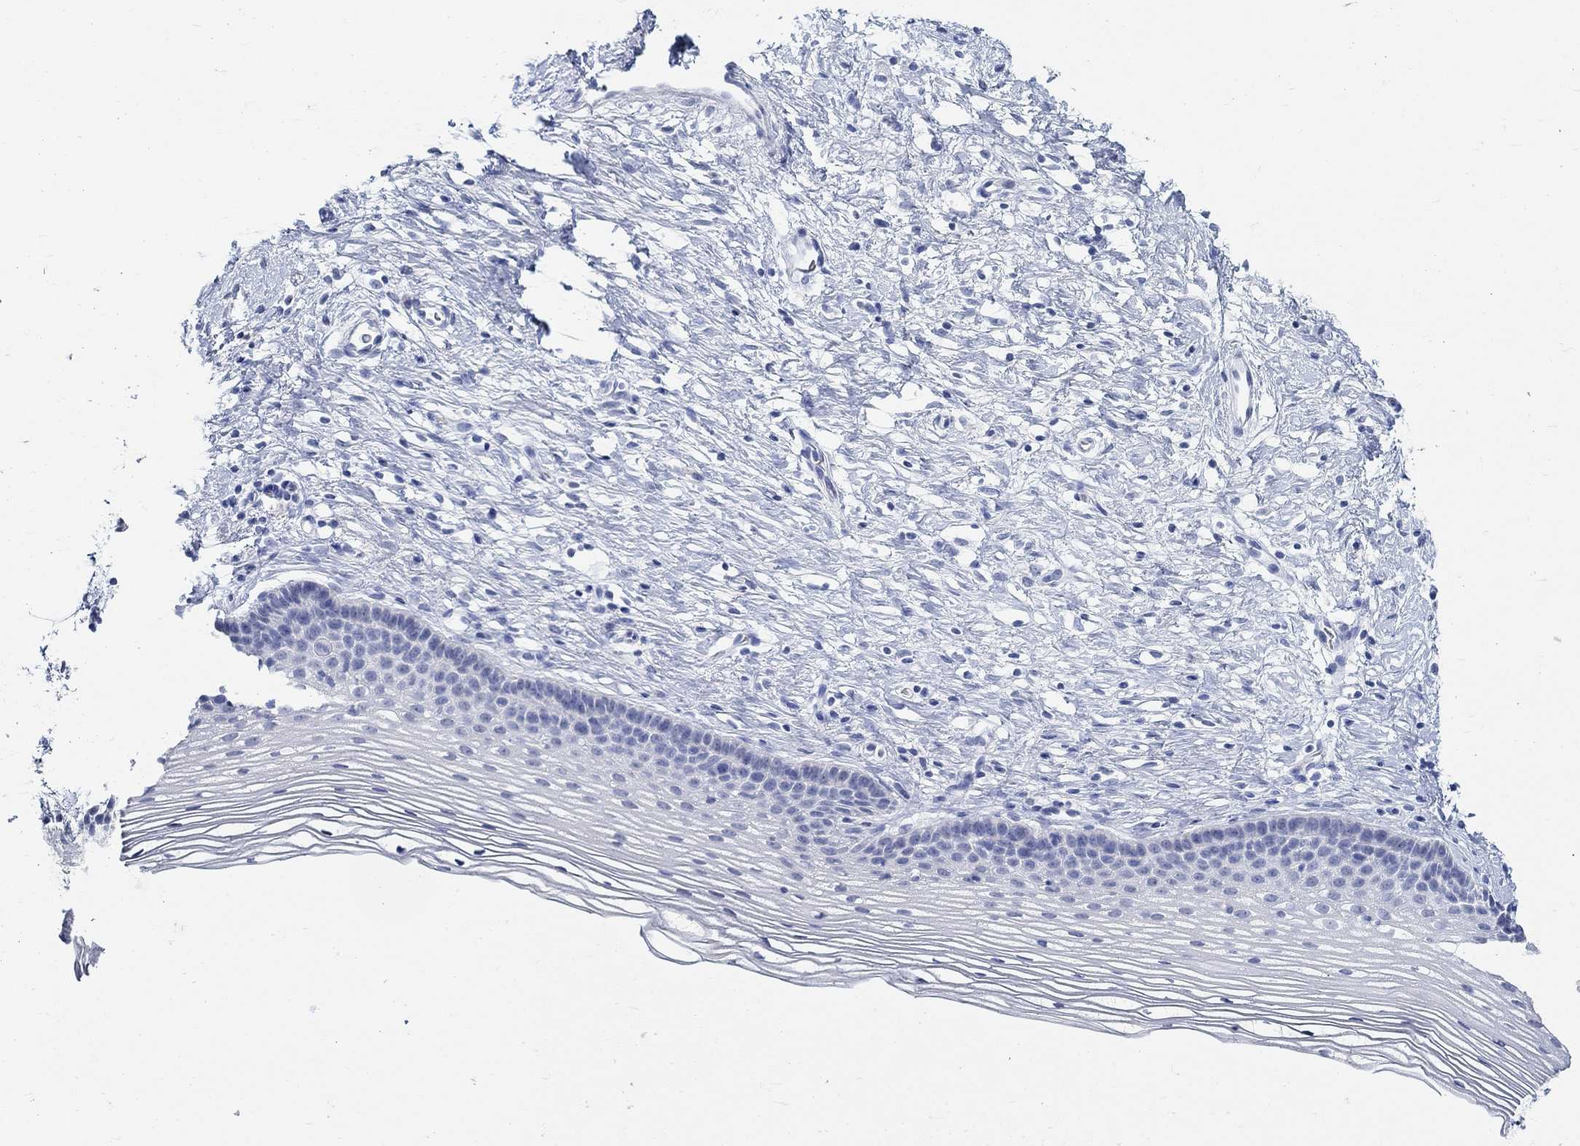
{"staining": {"intensity": "negative", "quantity": "none", "location": "none"}, "tissue": "cervix", "cell_type": "Glandular cells", "image_type": "normal", "snomed": [{"axis": "morphology", "description": "Normal tissue, NOS"}, {"axis": "topography", "description": "Cervix"}], "caption": "Histopathology image shows no protein staining in glandular cells of unremarkable cervix.", "gene": "GRIA3", "patient": {"sex": "female", "age": 39}}